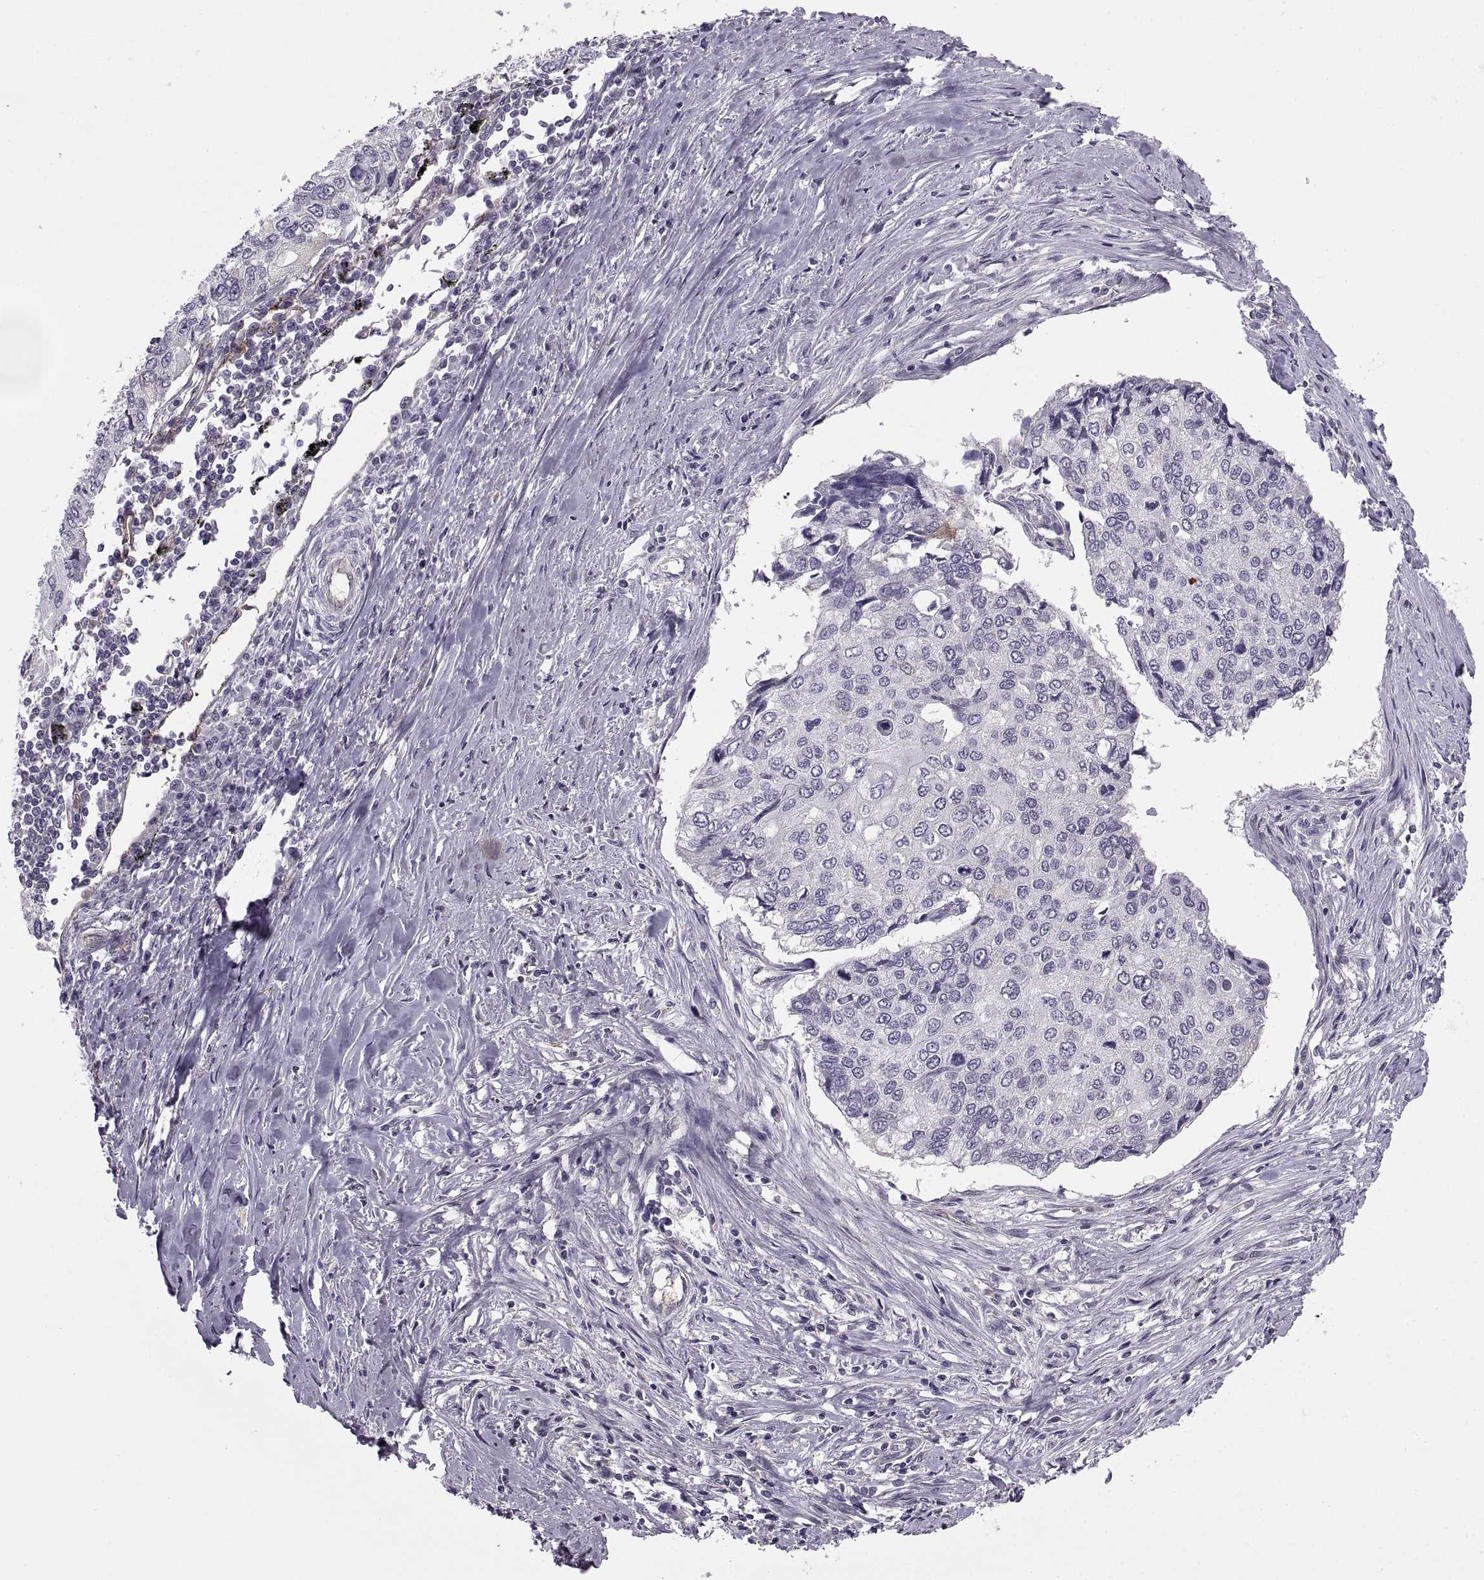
{"staining": {"intensity": "negative", "quantity": "none", "location": "none"}, "tissue": "lung cancer", "cell_type": "Tumor cells", "image_type": "cancer", "snomed": [{"axis": "morphology", "description": "Squamous cell carcinoma, NOS"}, {"axis": "morphology", "description": "Squamous cell carcinoma, metastatic, NOS"}, {"axis": "topography", "description": "Lung"}], "caption": "IHC image of lung cancer stained for a protein (brown), which reveals no staining in tumor cells.", "gene": "RALB", "patient": {"sex": "male", "age": 63}}